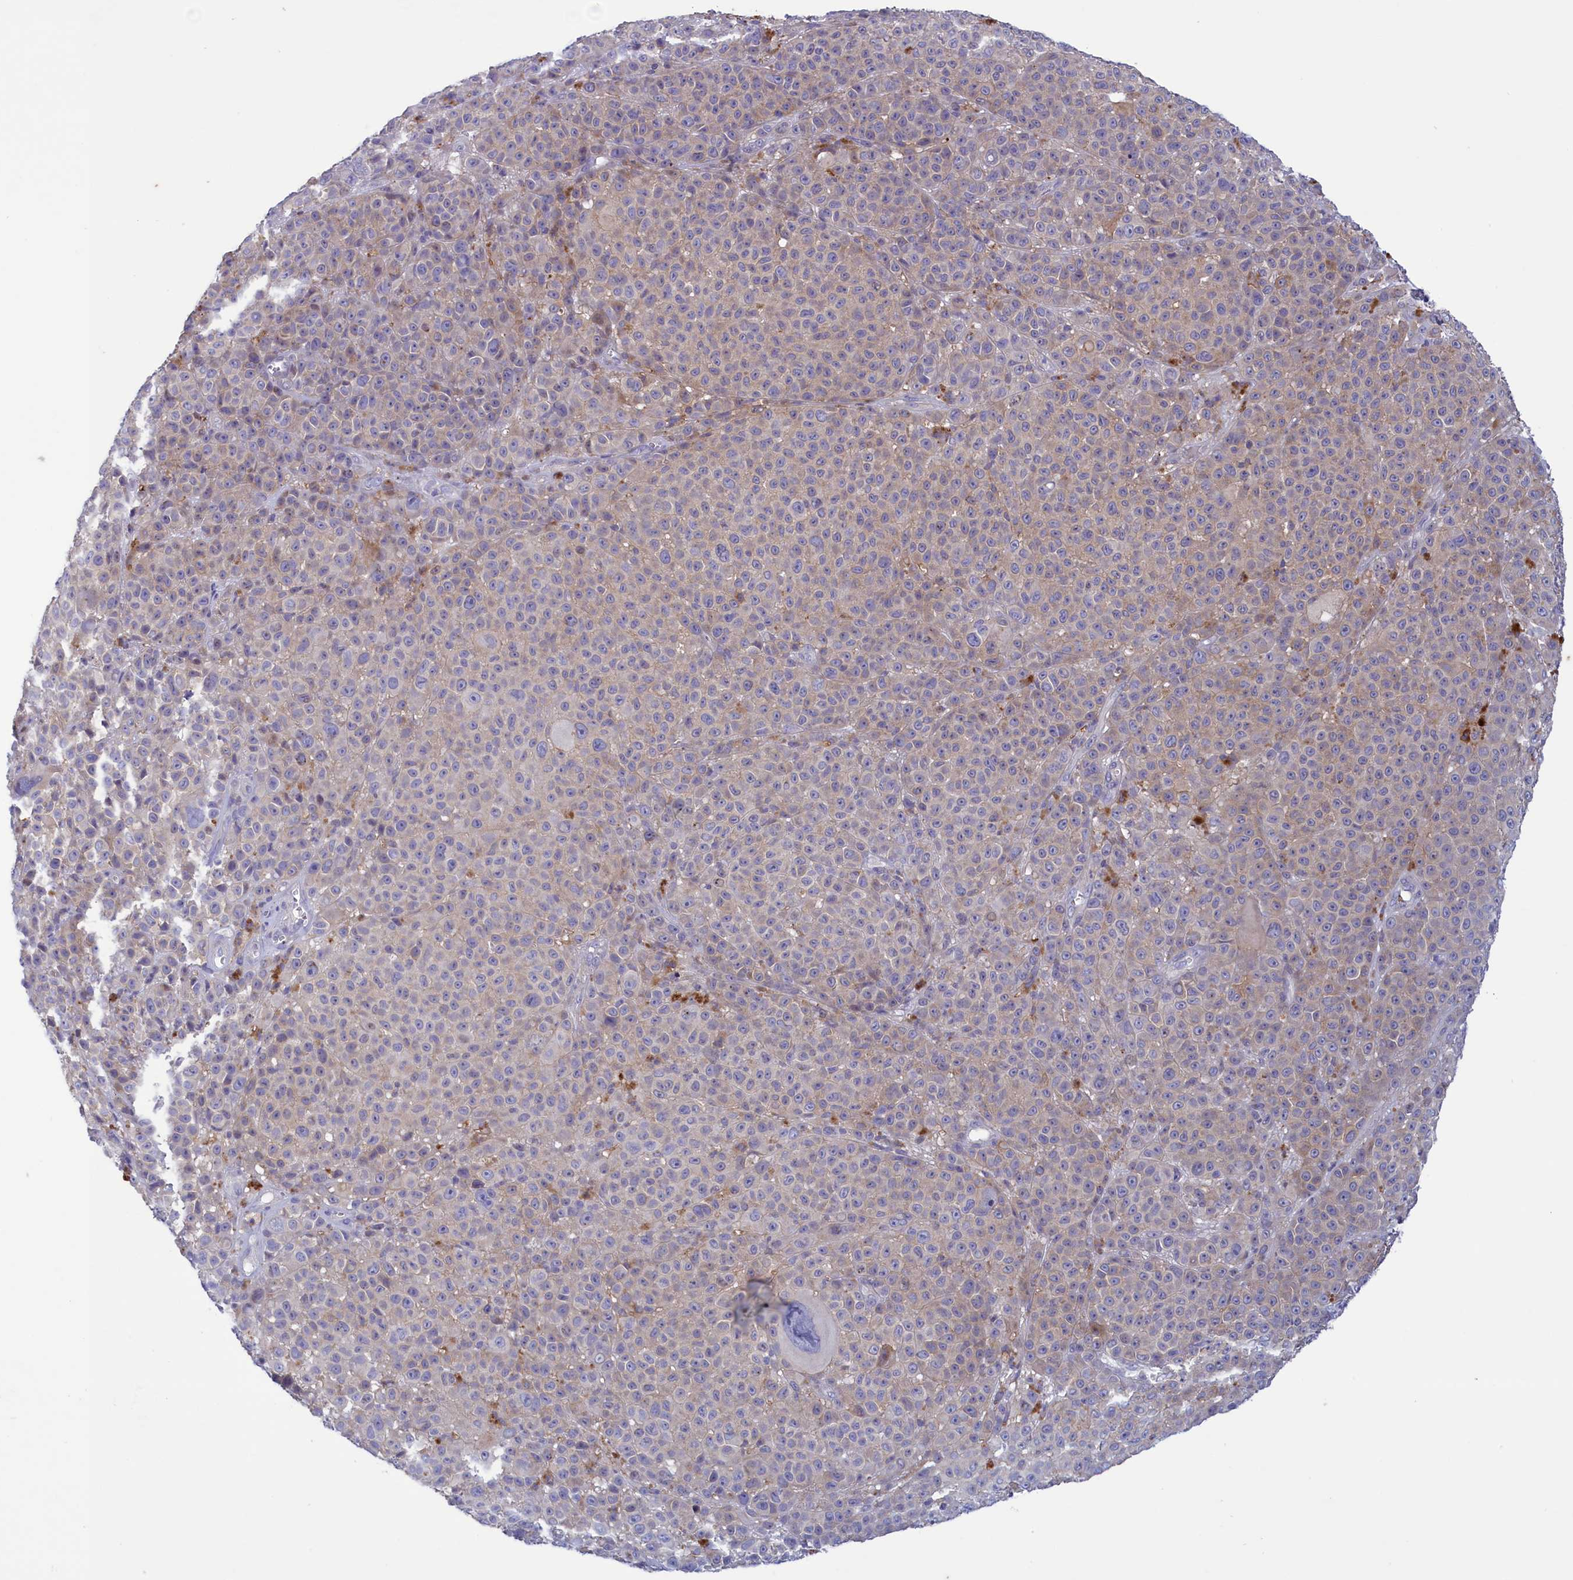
{"staining": {"intensity": "weak", "quantity": "<25%", "location": "cytoplasmic/membranous"}, "tissue": "melanoma", "cell_type": "Tumor cells", "image_type": "cancer", "snomed": [{"axis": "morphology", "description": "Malignant melanoma, NOS"}, {"axis": "topography", "description": "Skin"}], "caption": "There is no significant positivity in tumor cells of malignant melanoma.", "gene": "CORO2A", "patient": {"sex": "female", "age": 94}}